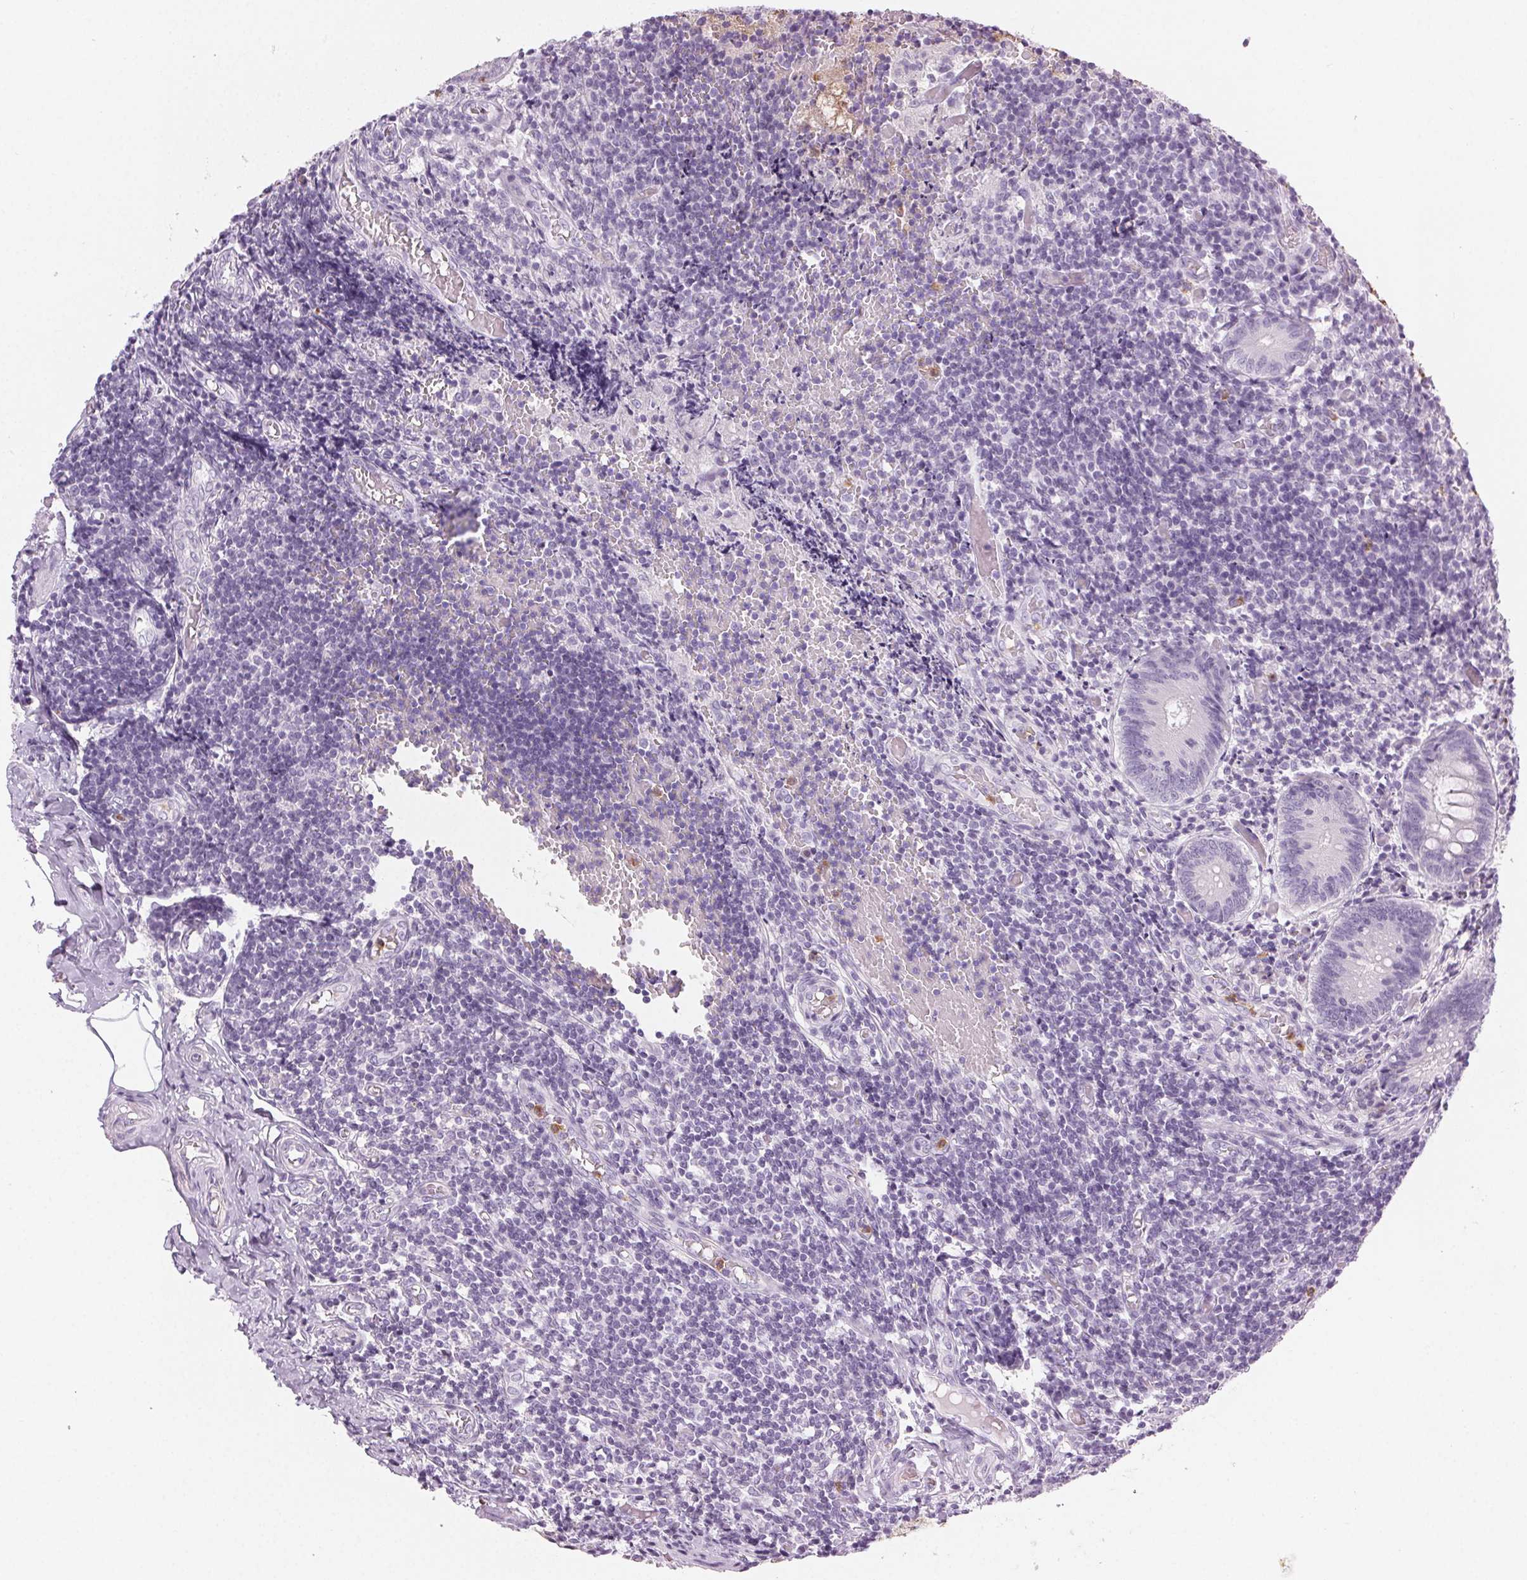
{"staining": {"intensity": "negative", "quantity": "none", "location": "none"}, "tissue": "appendix", "cell_type": "Glandular cells", "image_type": "normal", "snomed": [{"axis": "morphology", "description": "Normal tissue, NOS"}, {"axis": "topography", "description": "Appendix"}], "caption": "DAB immunohistochemical staining of benign appendix exhibits no significant expression in glandular cells. (DAB (3,3'-diaminobenzidine) immunohistochemistry visualized using brightfield microscopy, high magnification).", "gene": "MPO", "patient": {"sex": "female", "age": 32}}